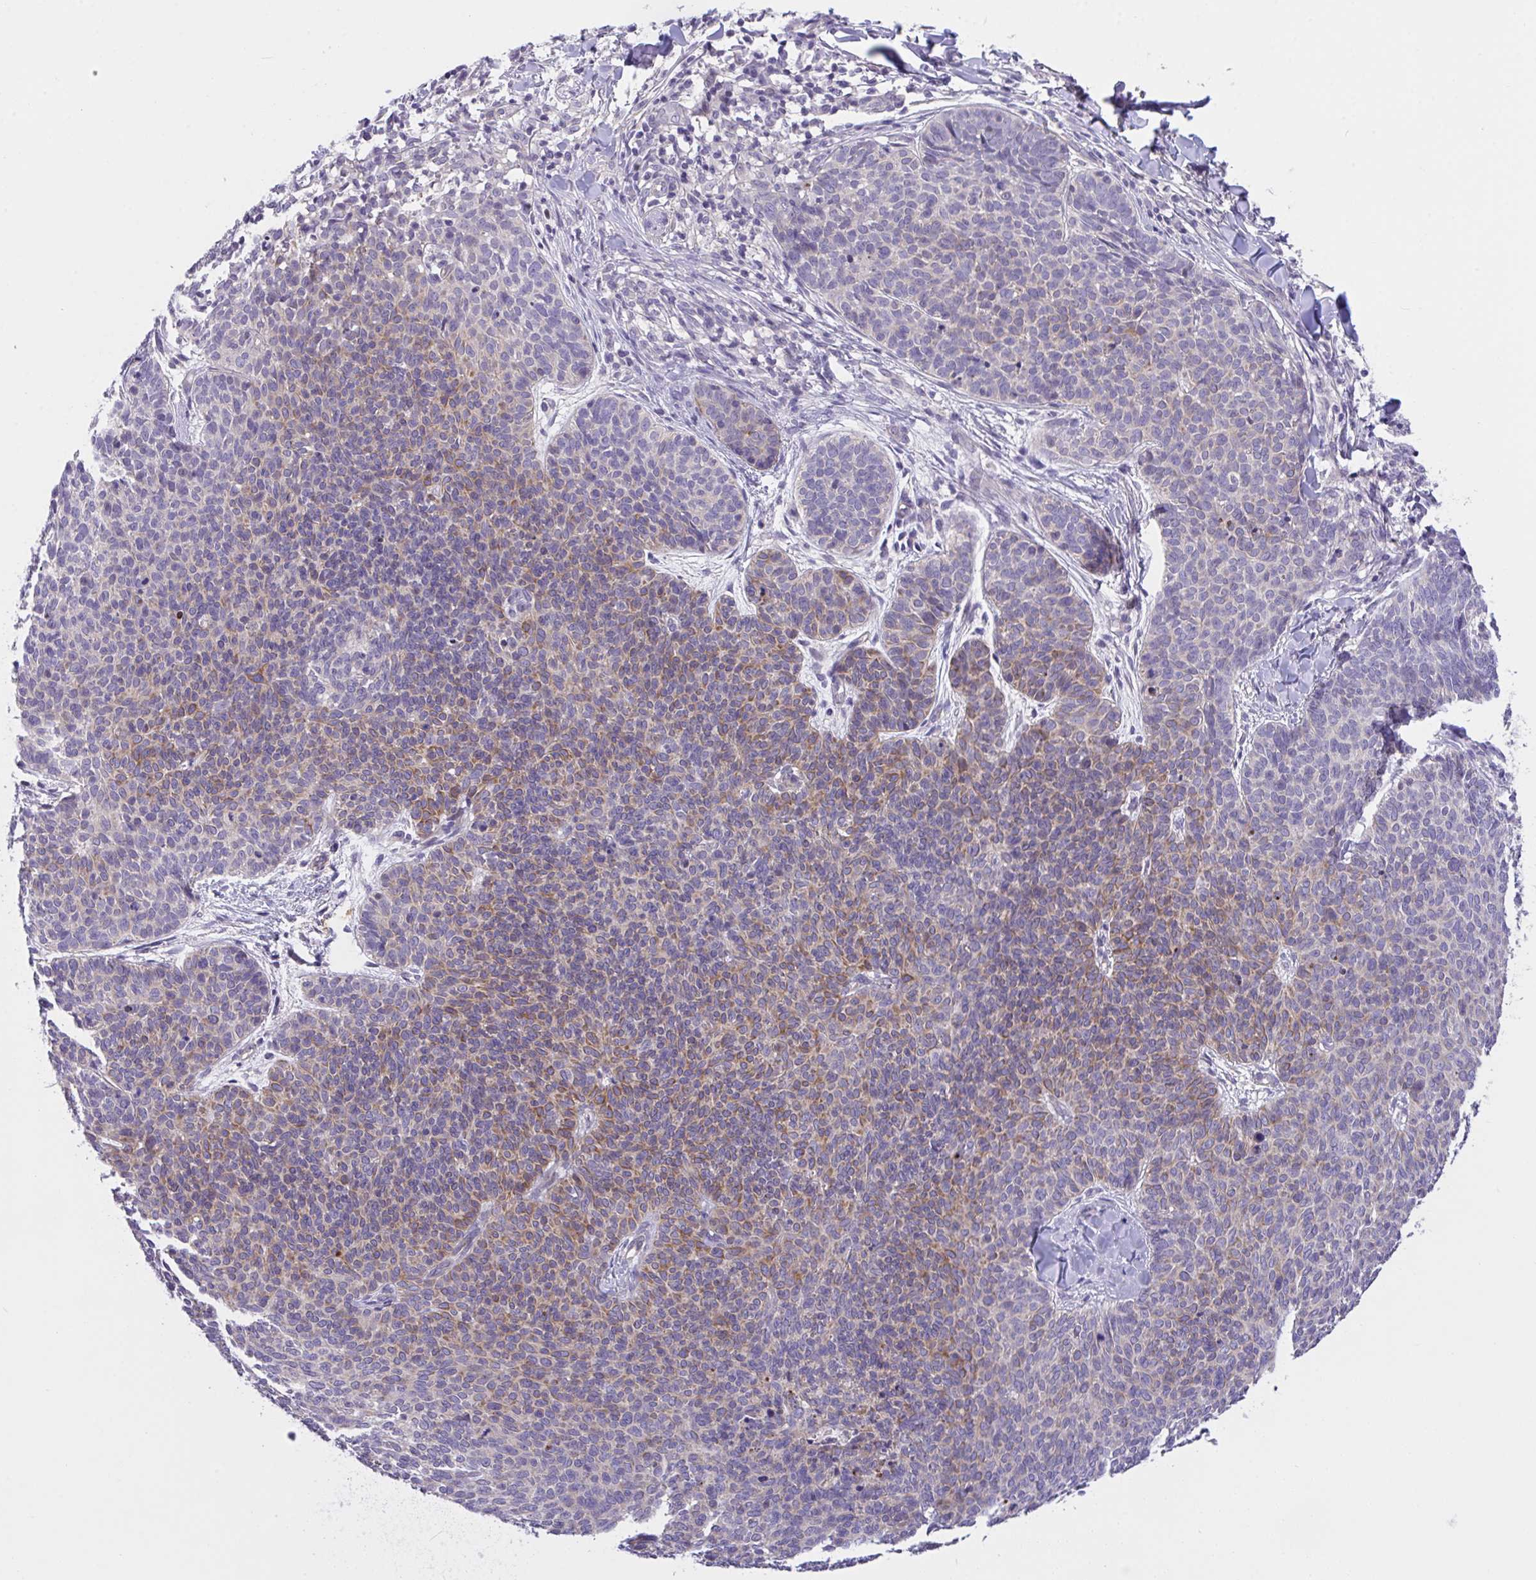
{"staining": {"intensity": "moderate", "quantity": "<25%", "location": "cytoplasmic/membranous"}, "tissue": "skin cancer", "cell_type": "Tumor cells", "image_type": "cancer", "snomed": [{"axis": "morphology", "description": "Basal cell carcinoma"}, {"axis": "topography", "description": "Skin"}, {"axis": "topography", "description": "Skin of face"}], "caption": "A brown stain labels moderate cytoplasmic/membranous staining of a protein in skin cancer (basal cell carcinoma) tumor cells. Immunohistochemistry (ihc) stains the protein of interest in brown and the nuclei are stained blue.", "gene": "RHOXF1", "patient": {"sex": "male", "age": 56}}